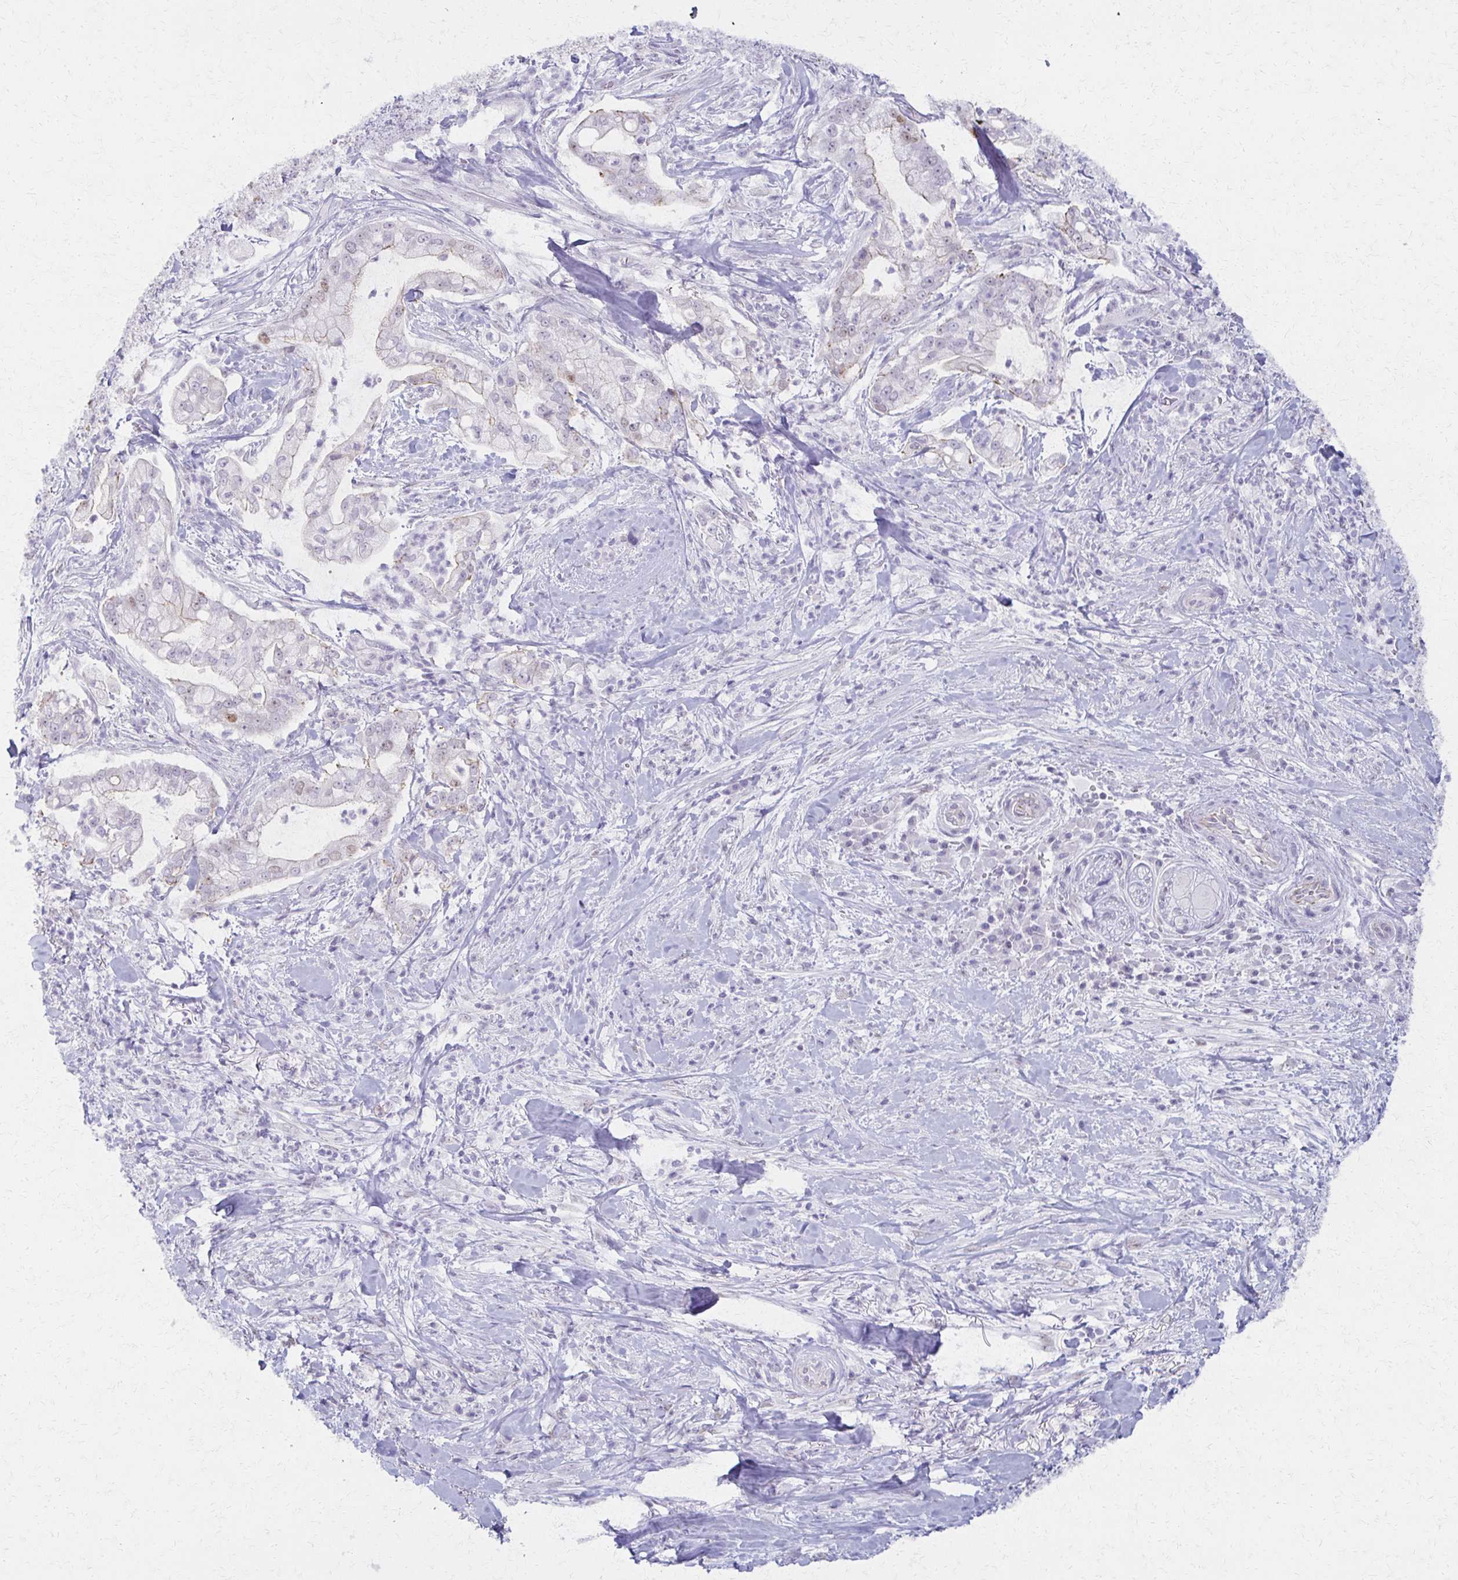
{"staining": {"intensity": "negative", "quantity": "none", "location": "none"}, "tissue": "pancreatic cancer", "cell_type": "Tumor cells", "image_type": "cancer", "snomed": [{"axis": "morphology", "description": "Adenocarcinoma, NOS"}, {"axis": "topography", "description": "Pancreas"}], "caption": "High magnification brightfield microscopy of adenocarcinoma (pancreatic) stained with DAB (3,3'-diaminobenzidine) (brown) and counterstained with hematoxylin (blue): tumor cells show no significant expression.", "gene": "MORC4", "patient": {"sex": "female", "age": 69}}